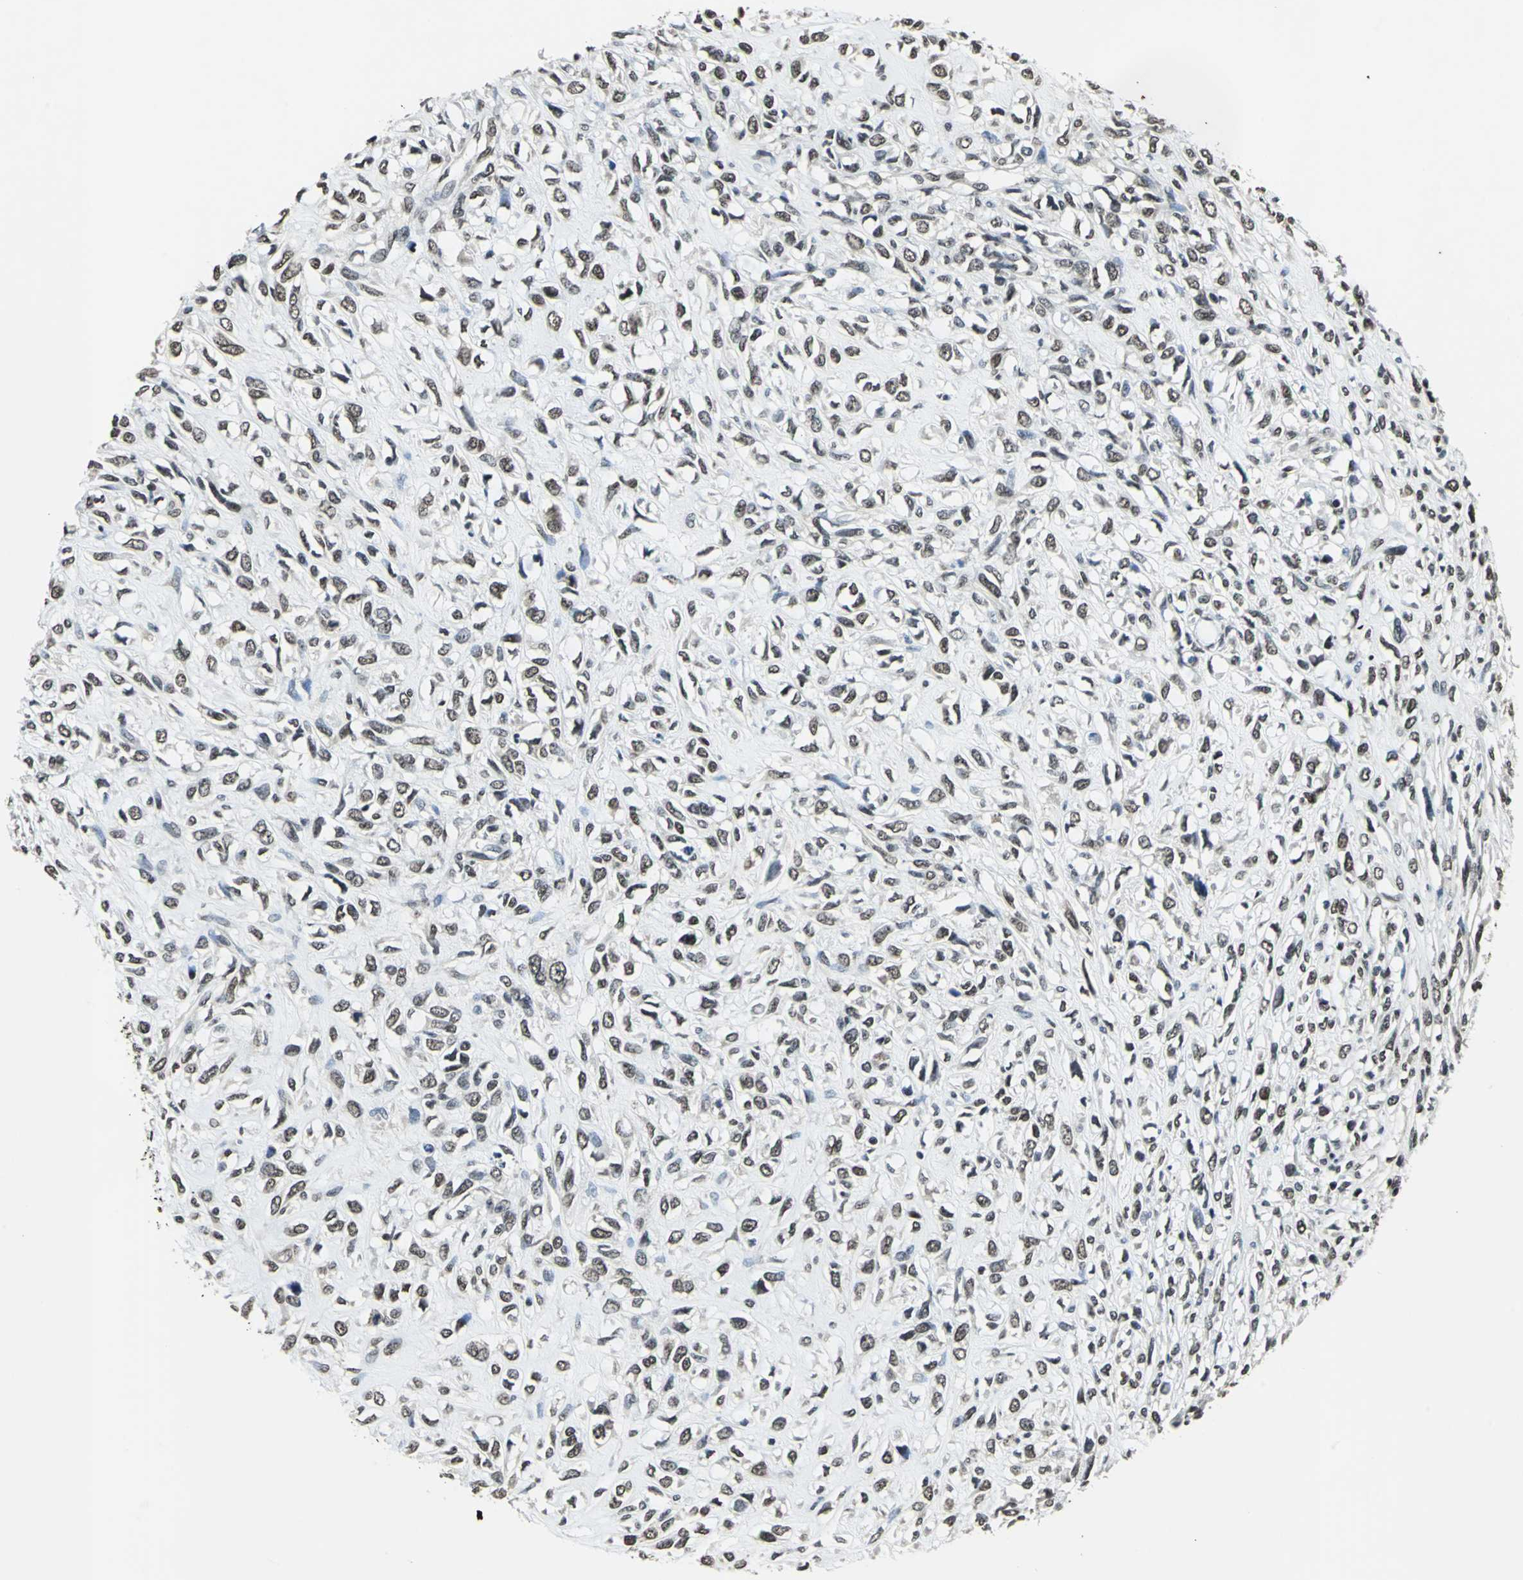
{"staining": {"intensity": "moderate", "quantity": ">75%", "location": "nuclear"}, "tissue": "head and neck cancer", "cell_type": "Tumor cells", "image_type": "cancer", "snomed": [{"axis": "morphology", "description": "Necrosis, NOS"}, {"axis": "morphology", "description": "Neoplasm, malignant, NOS"}, {"axis": "topography", "description": "Salivary gland"}, {"axis": "topography", "description": "Head-Neck"}], "caption": "Head and neck cancer (neoplasm (malignant)) stained with a brown dye reveals moderate nuclear positive expression in approximately >75% of tumor cells.", "gene": "RBM14", "patient": {"sex": "male", "age": 43}}